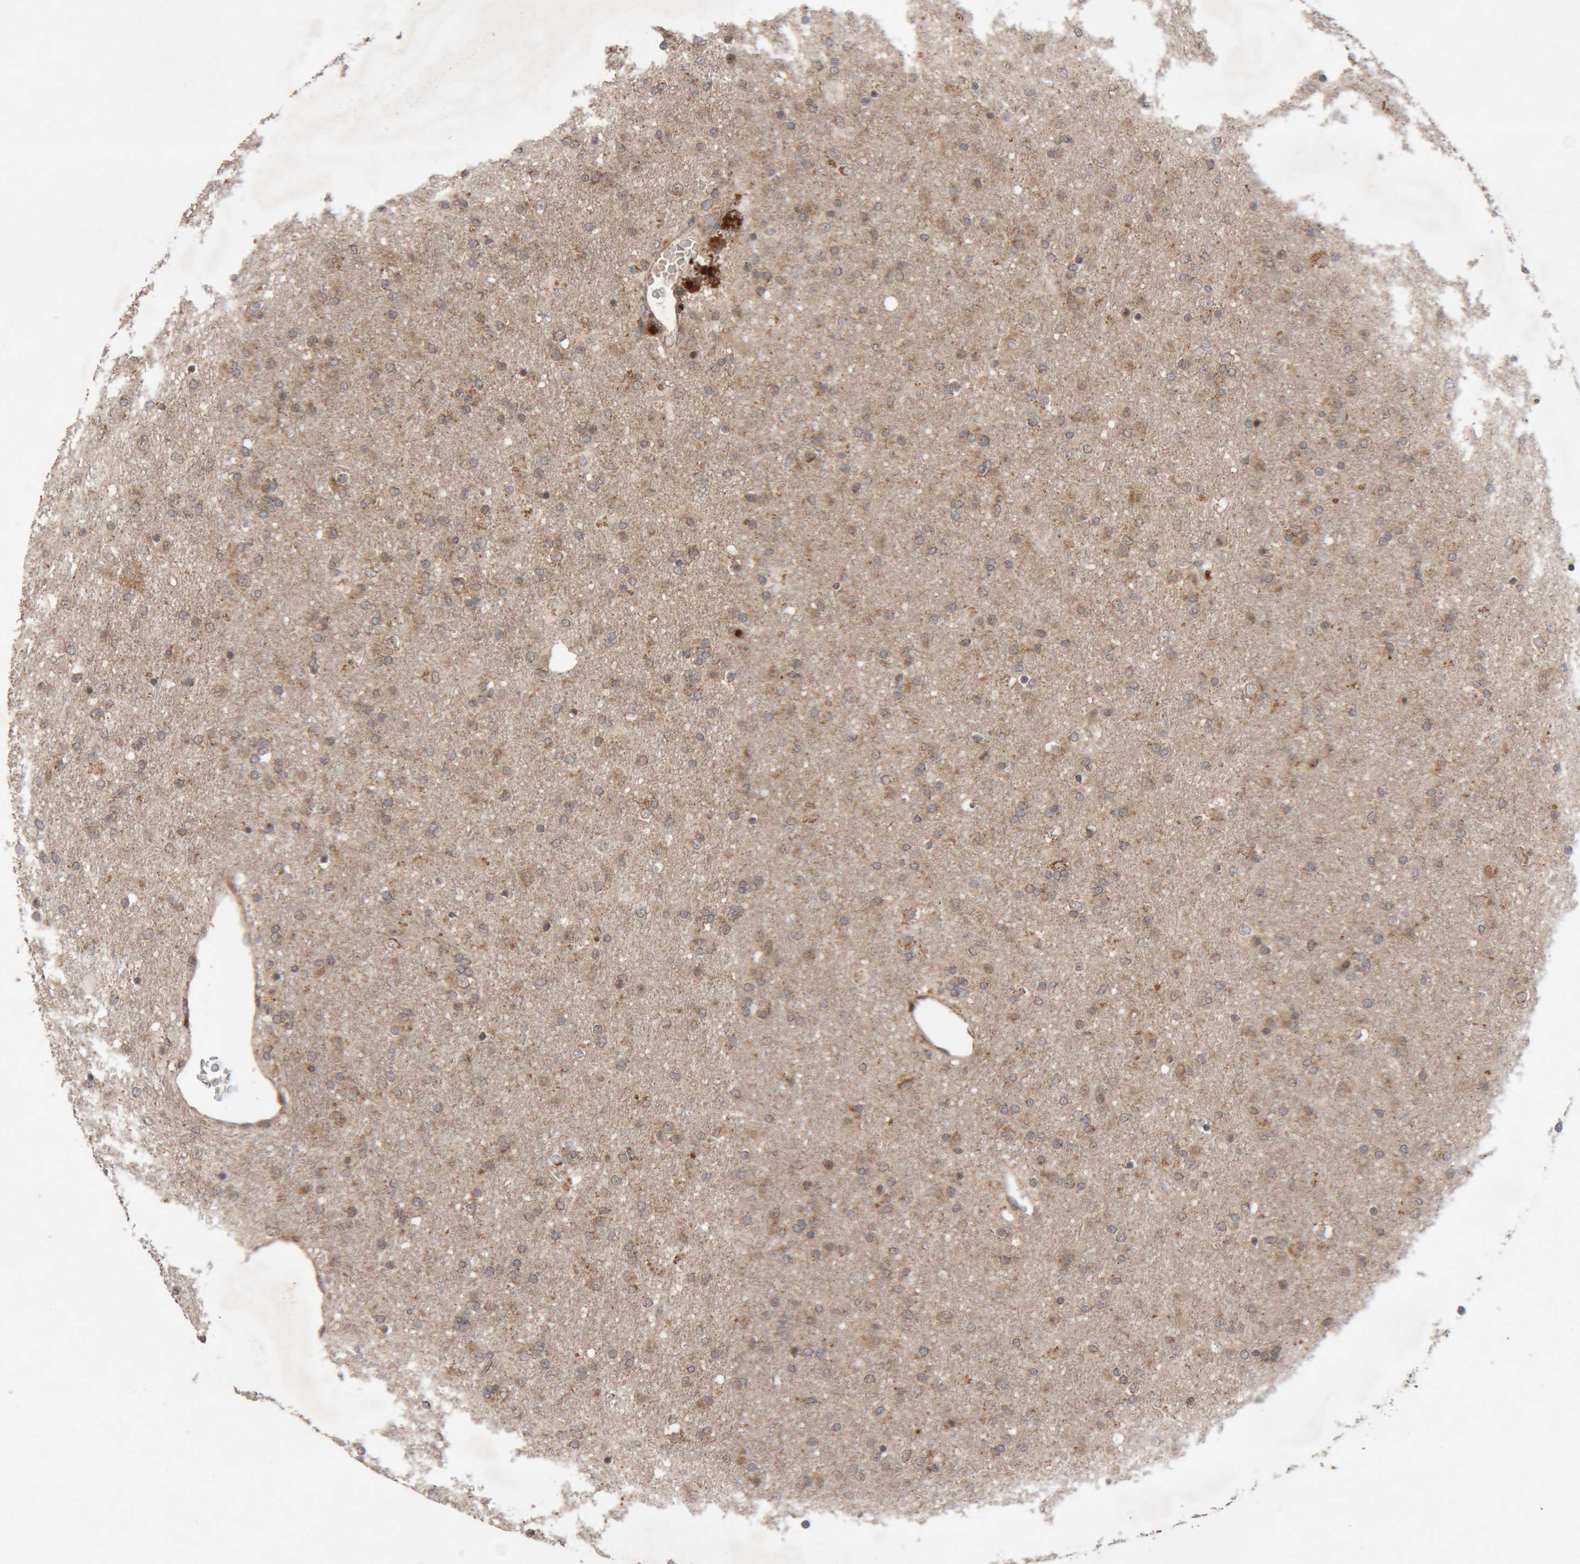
{"staining": {"intensity": "weak", "quantity": ">75%", "location": "cytoplasmic/membranous"}, "tissue": "glioma", "cell_type": "Tumor cells", "image_type": "cancer", "snomed": [{"axis": "morphology", "description": "Glioma, malignant, Low grade"}, {"axis": "topography", "description": "Brain"}], "caption": "Tumor cells demonstrate weak cytoplasmic/membranous staining in approximately >75% of cells in malignant glioma (low-grade). (brown staining indicates protein expression, while blue staining denotes nuclei).", "gene": "KIF21B", "patient": {"sex": "male", "age": 65}}